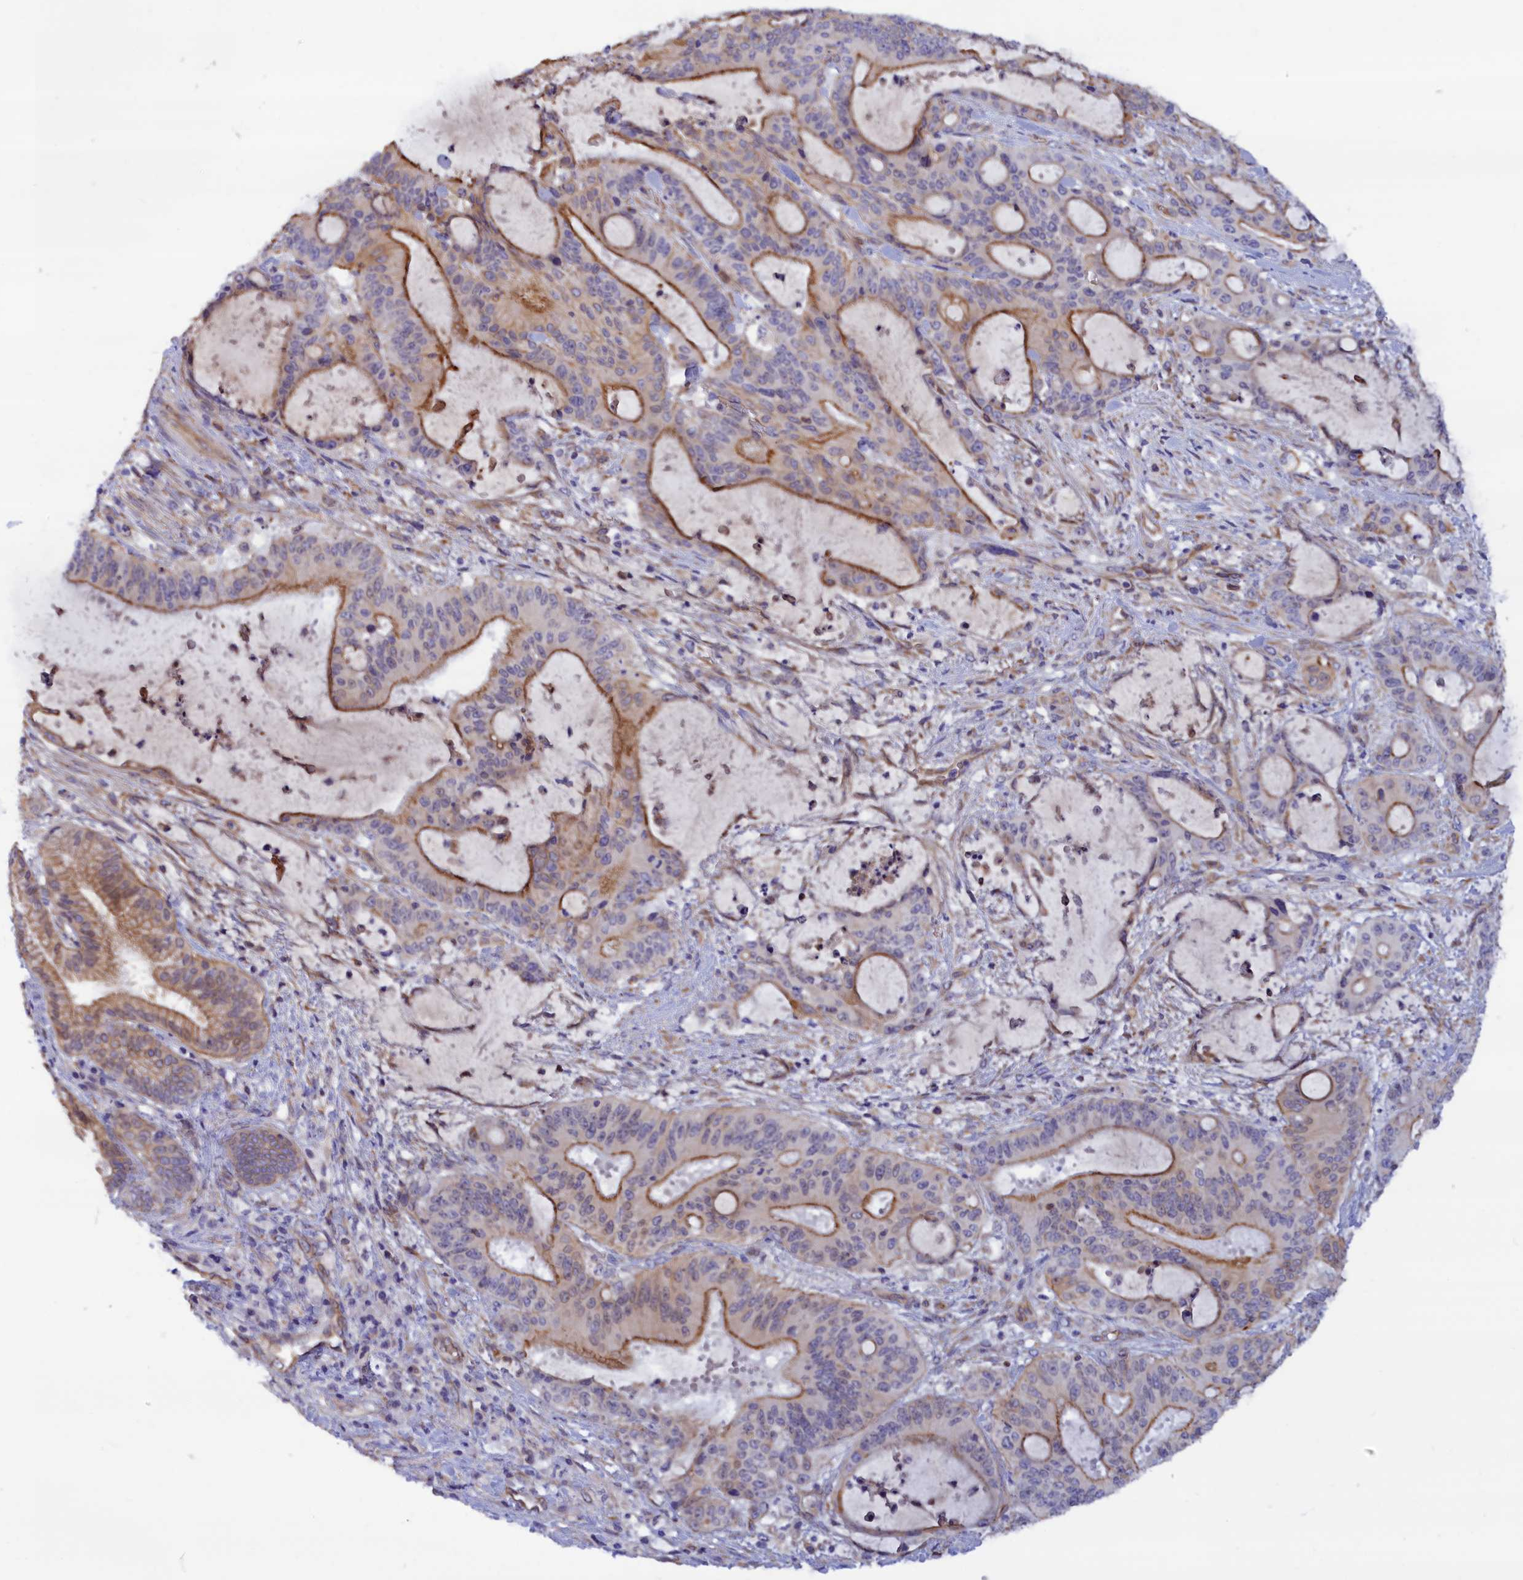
{"staining": {"intensity": "moderate", "quantity": "25%-75%", "location": "cytoplasmic/membranous"}, "tissue": "liver cancer", "cell_type": "Tumor cells", "image_type": "cancer", "snomed": [{"axis": "morphology", "description": "Normal tissue, NOS"}, {"axis": "morphology", "description": "Cholangiocarcinoma"}, {"axis": "topography", "description": "Liver"}, {"axis": "topography", "description": "Peripheral nerve tissue"}], "caption": "Liver cholangiocarcinoma stained with IHC exhibits moderate cytoplasmic/membranous positivity in about 25%-75% of tumor cells. (Brightfield microscopy of DAB IHC at high magnification).", "gene": "ABCC12", "patient": {"sex": "female", "age": 73}}